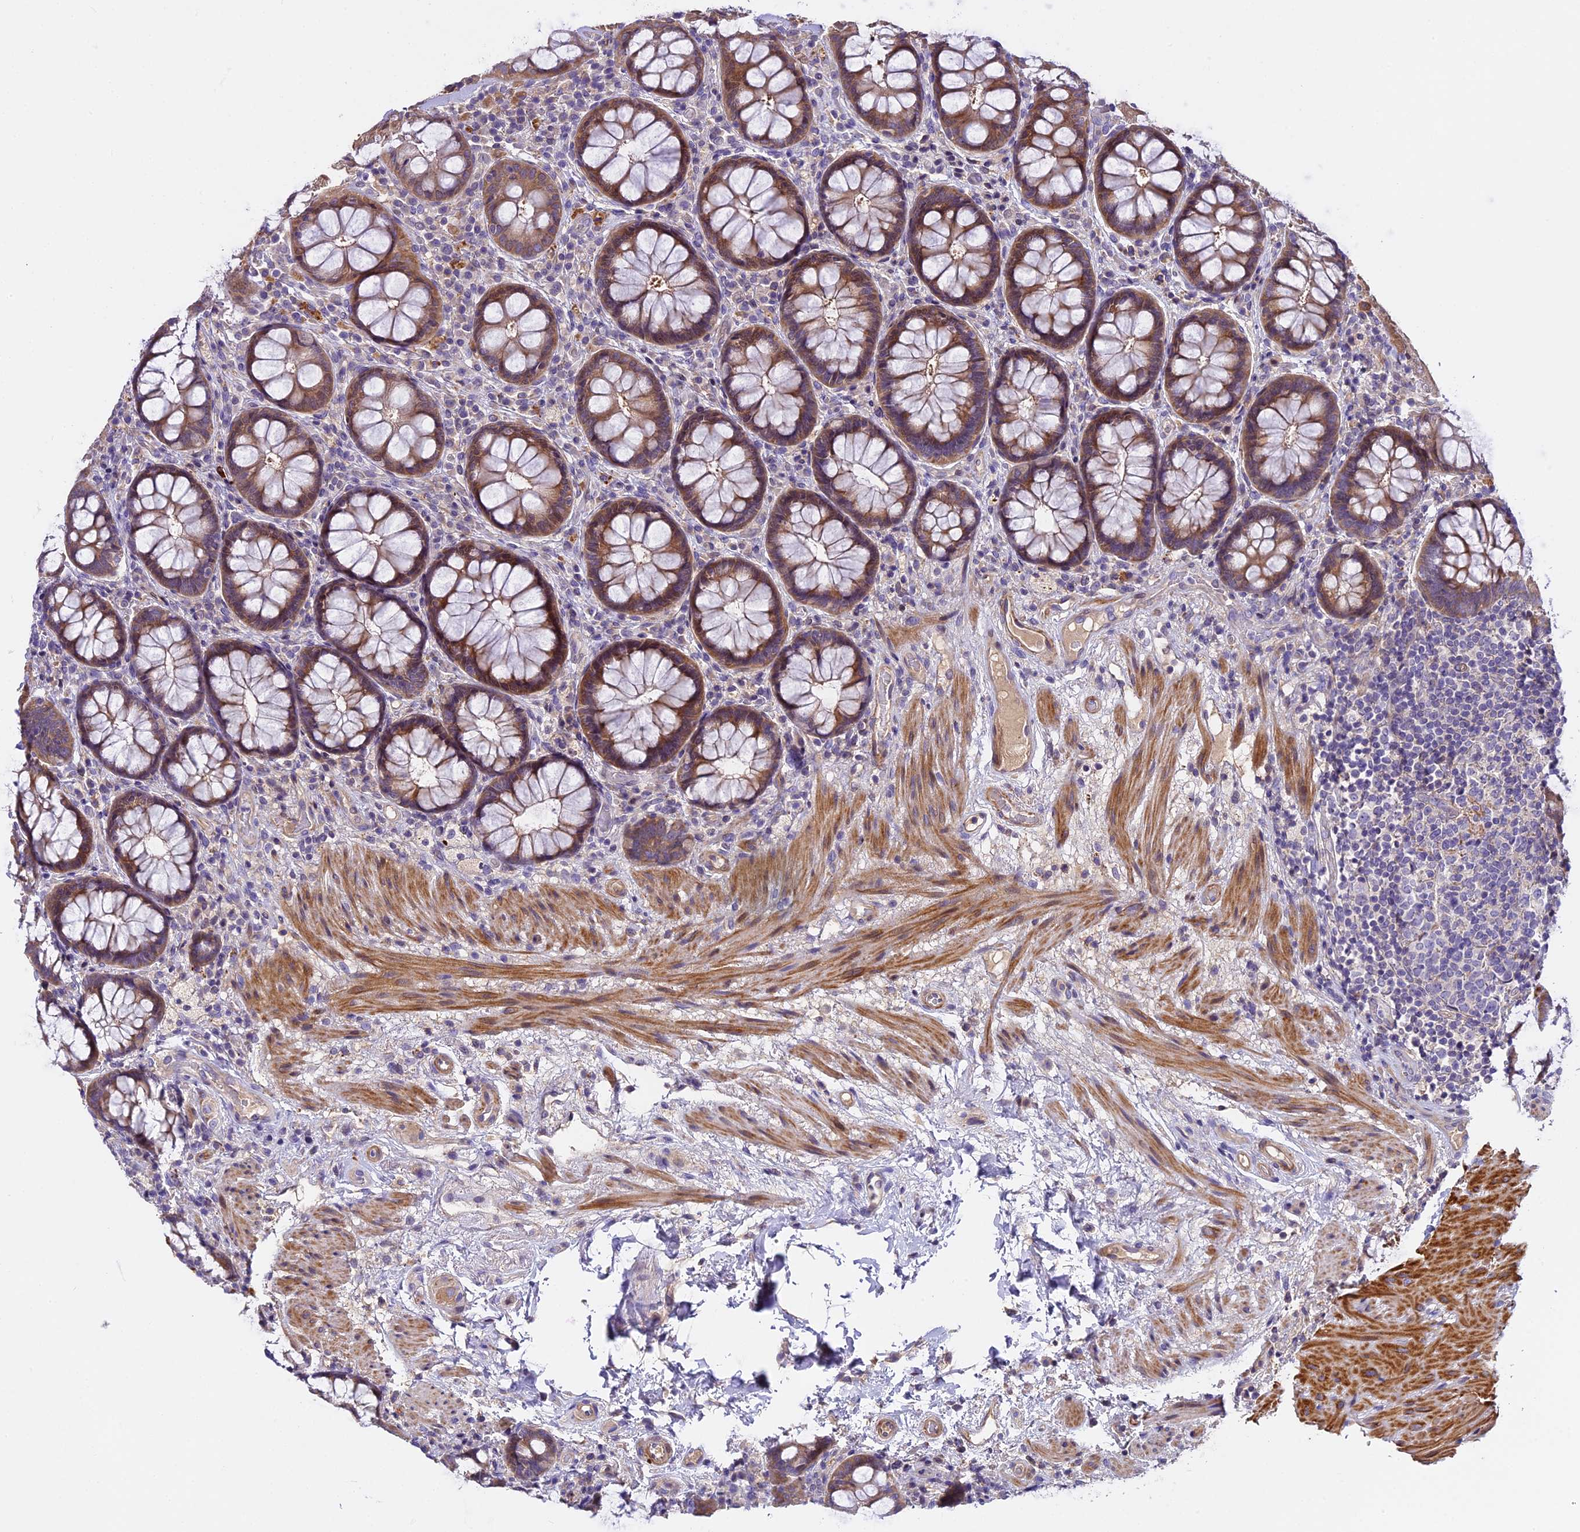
{"staining": {"intensity": "moderate", "quantity": ">75%", "location": "cytoplasmic/membranous"}, "tissue": "rectum", "cell_type": "Glandular cells", "image_type": "normal", "snomed": [{"axis": "morphology", "description": "Normal tissue, NOS"}, {"axis": "topography", "description": "Rectum"}], "caption": "Rectum stained with immunohistochemistry demonstrates moderate cytoplasmic/membranous staining in about >75% of glandular cells.", "gene": "FAM98C", "patient": {"sex": "male", "age": 83}}